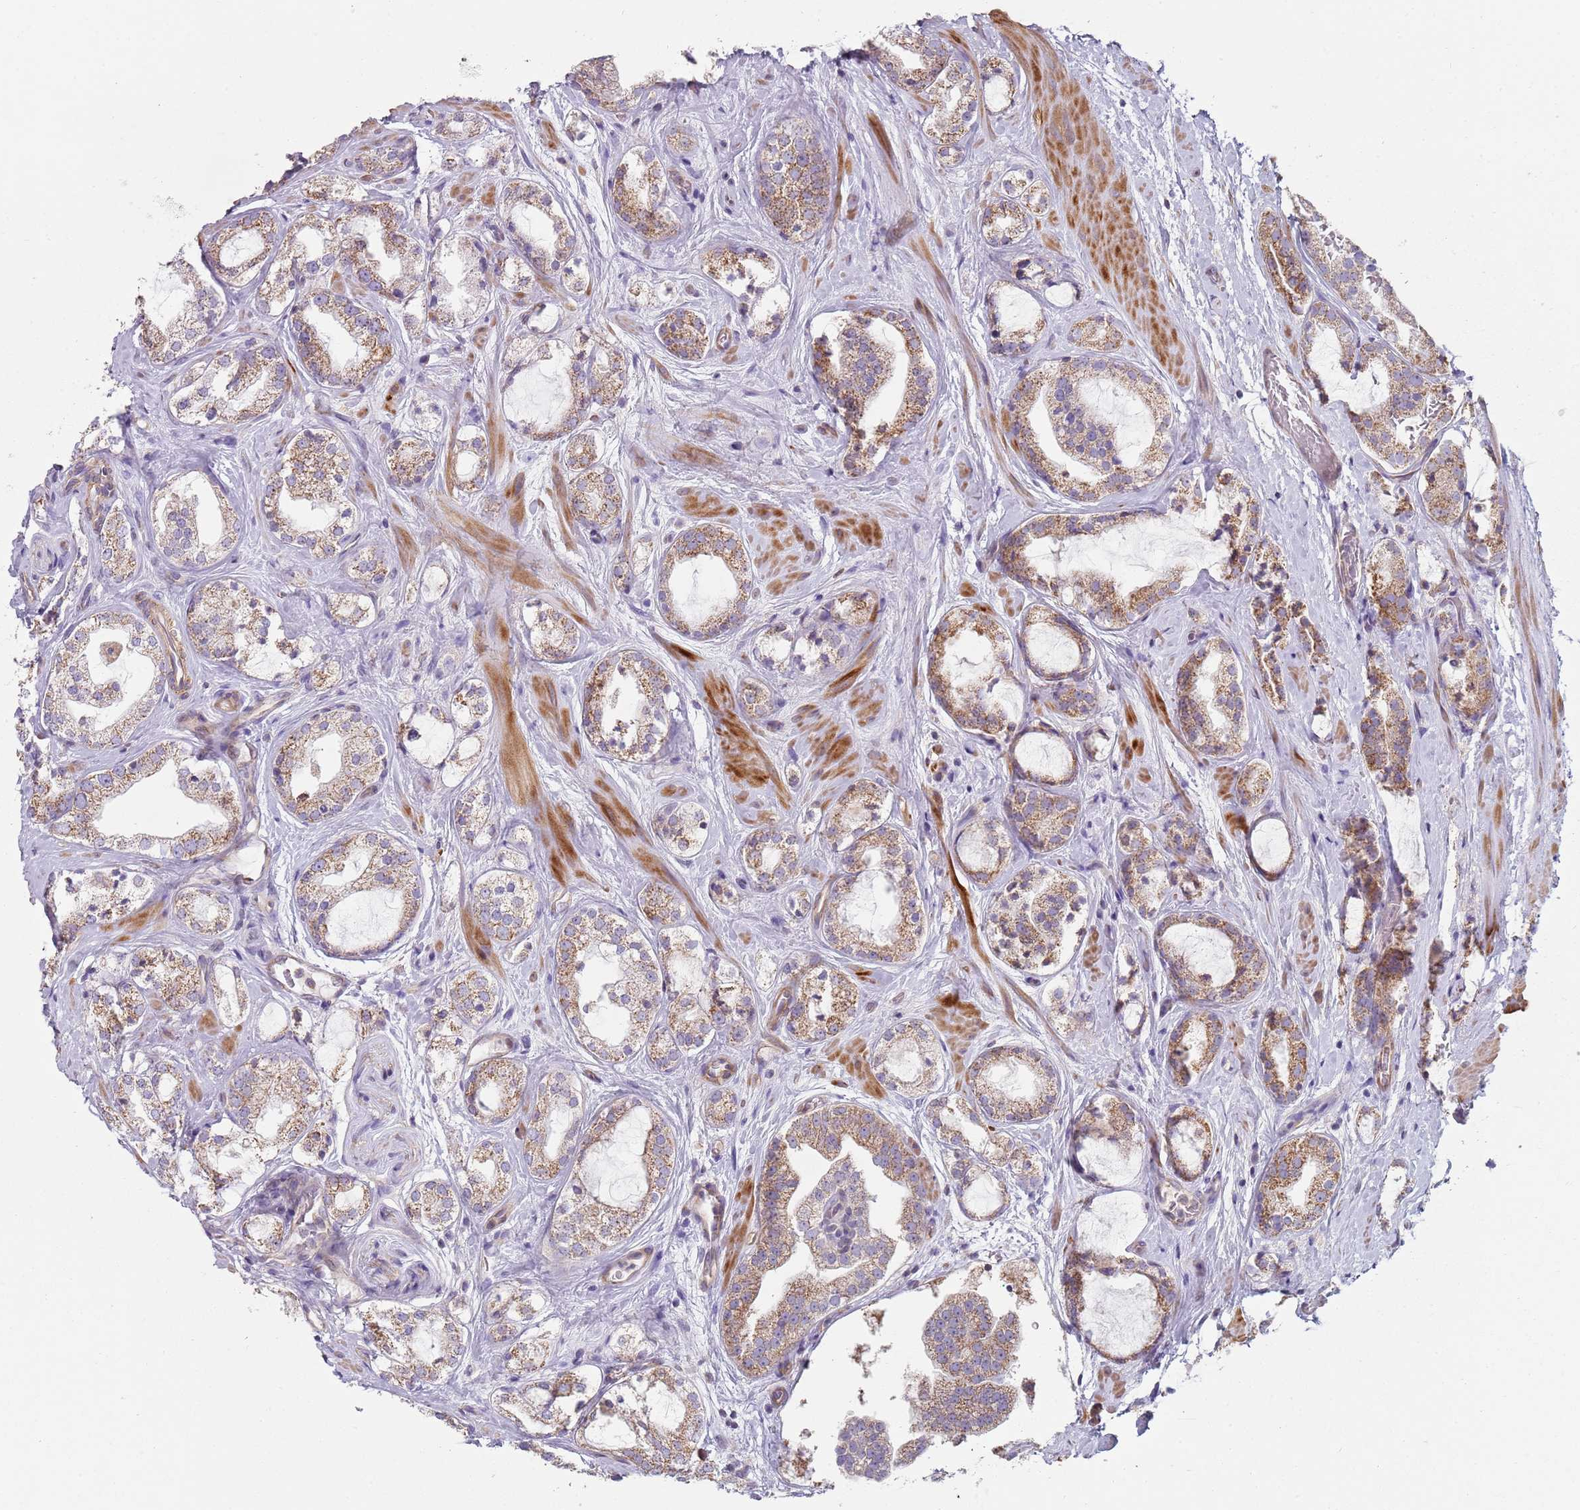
{"staining": {"intensity": "moderate", "quantity": ">75%", "location": "cytoplasmic/membranous"}, "tissue": "prostate cancer", "cell_type": "Tumor cells", "image_type": "cancer", "snomed": [{"axis": "morphology", "description": "Adenocarcinoma, High grade"}, {"axis": "topography", "description": "Prostate"}], "caption": "Immunohistochemical staining of prostate cancer reveals medium levels of moderate cytoplasmic/membranous protein staining in about >75% of tumor cells.", "gene": "GAS8", "patient": {"sex": "male", "age": 64}}